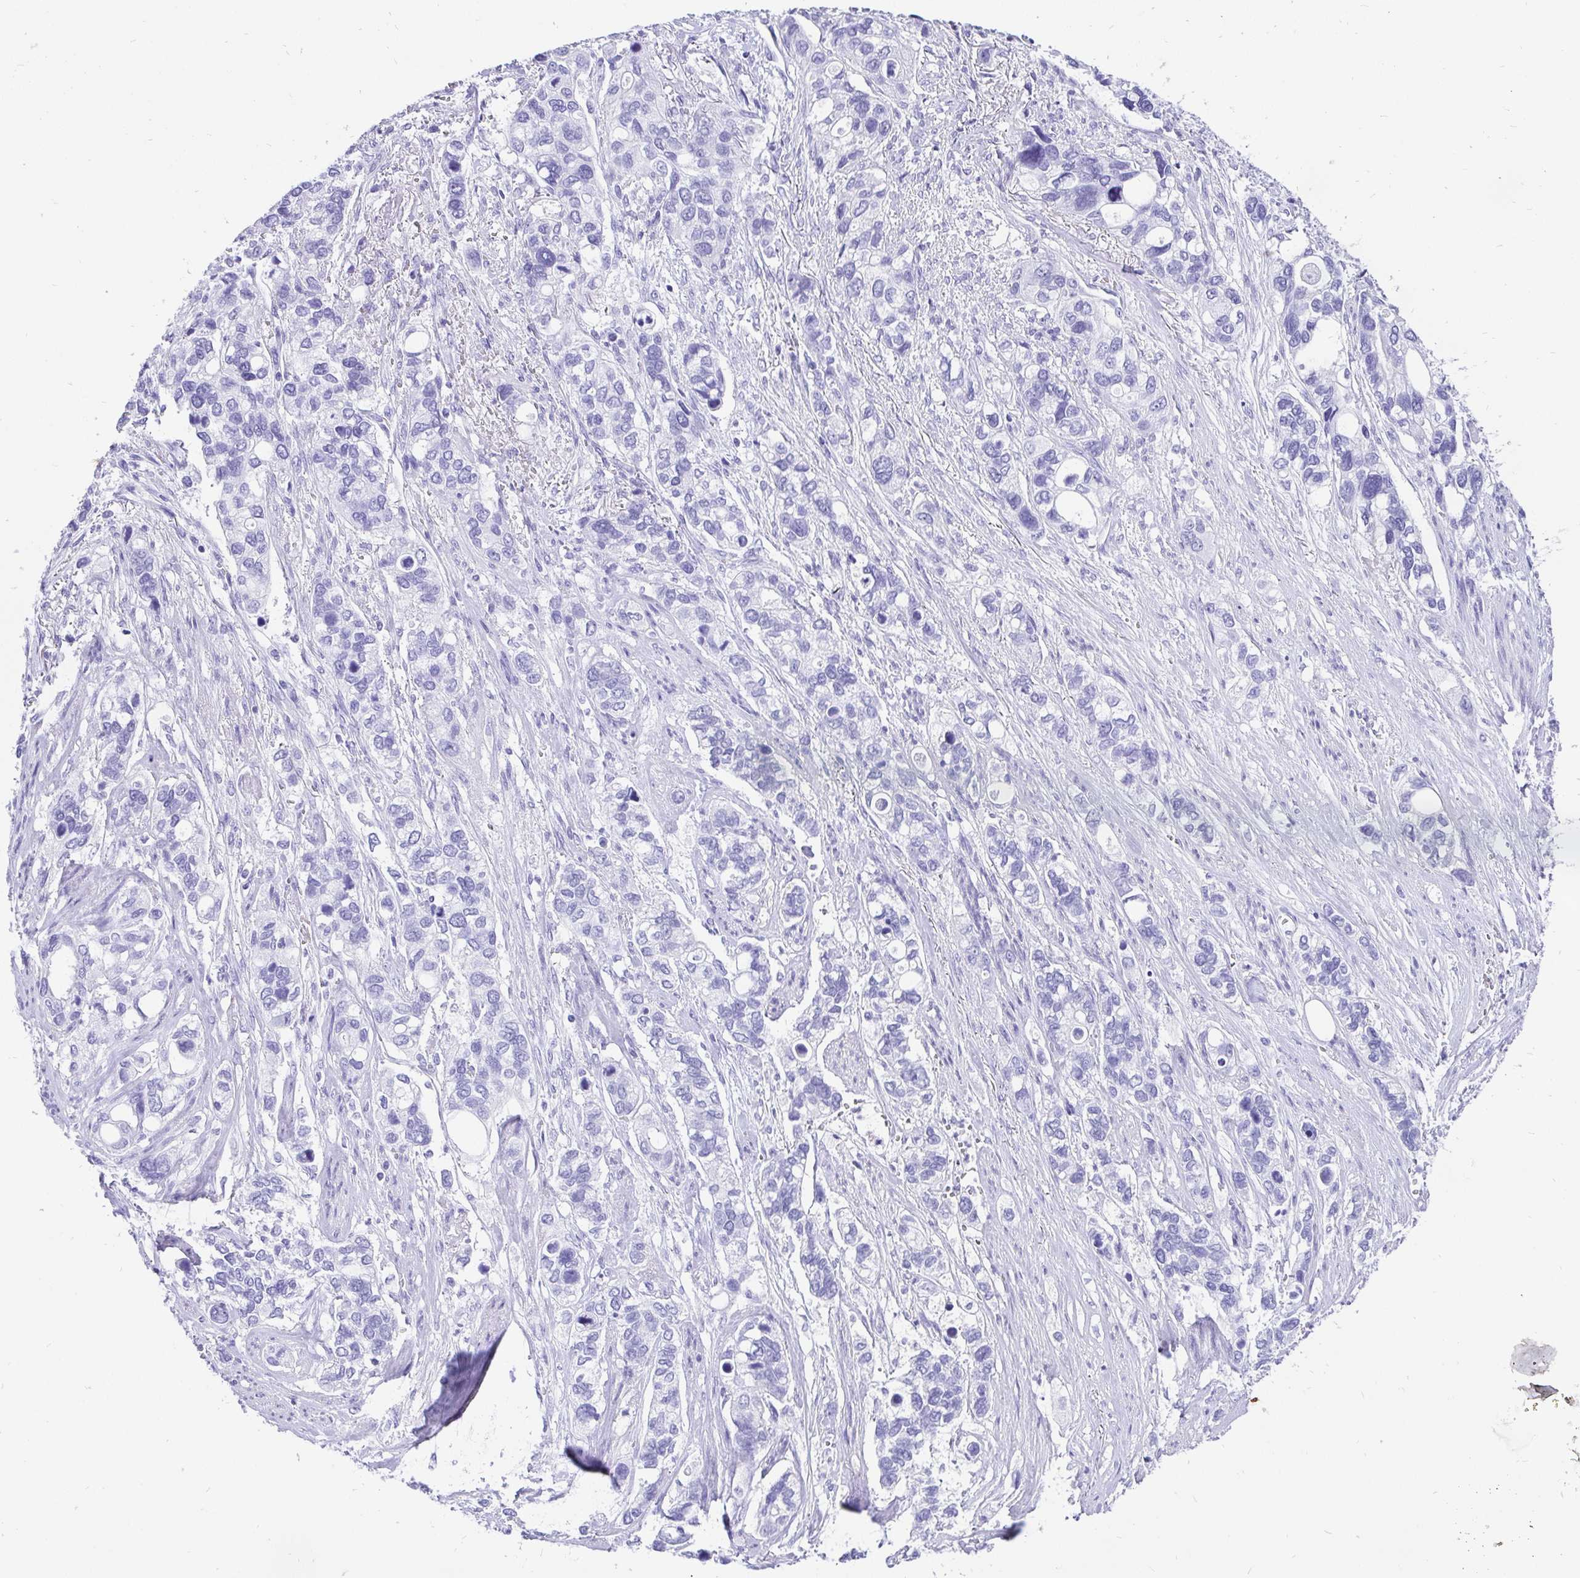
{"staining": {"intensity": "negative", "quantity": "none", "location": "none"}, "tissue": "stomach cancer", "cell_type": "Tumor cells", "image_type": "cancer", "snomed": [{"axis": "morphology", "description": "Adenocarcinoma, NOS"}, {"axis": "topography", "description": "Stomach, upper"}], "caption": "This is a micrograph of IHC staining of stomach adenocarcinoma, which shows no positivity in tumor cells. (DAB immunohistochemistry (IHC) with hematoxylin counter stain).", "gene": "KRT13", "patient": {"sex": "female", "age": 81}}